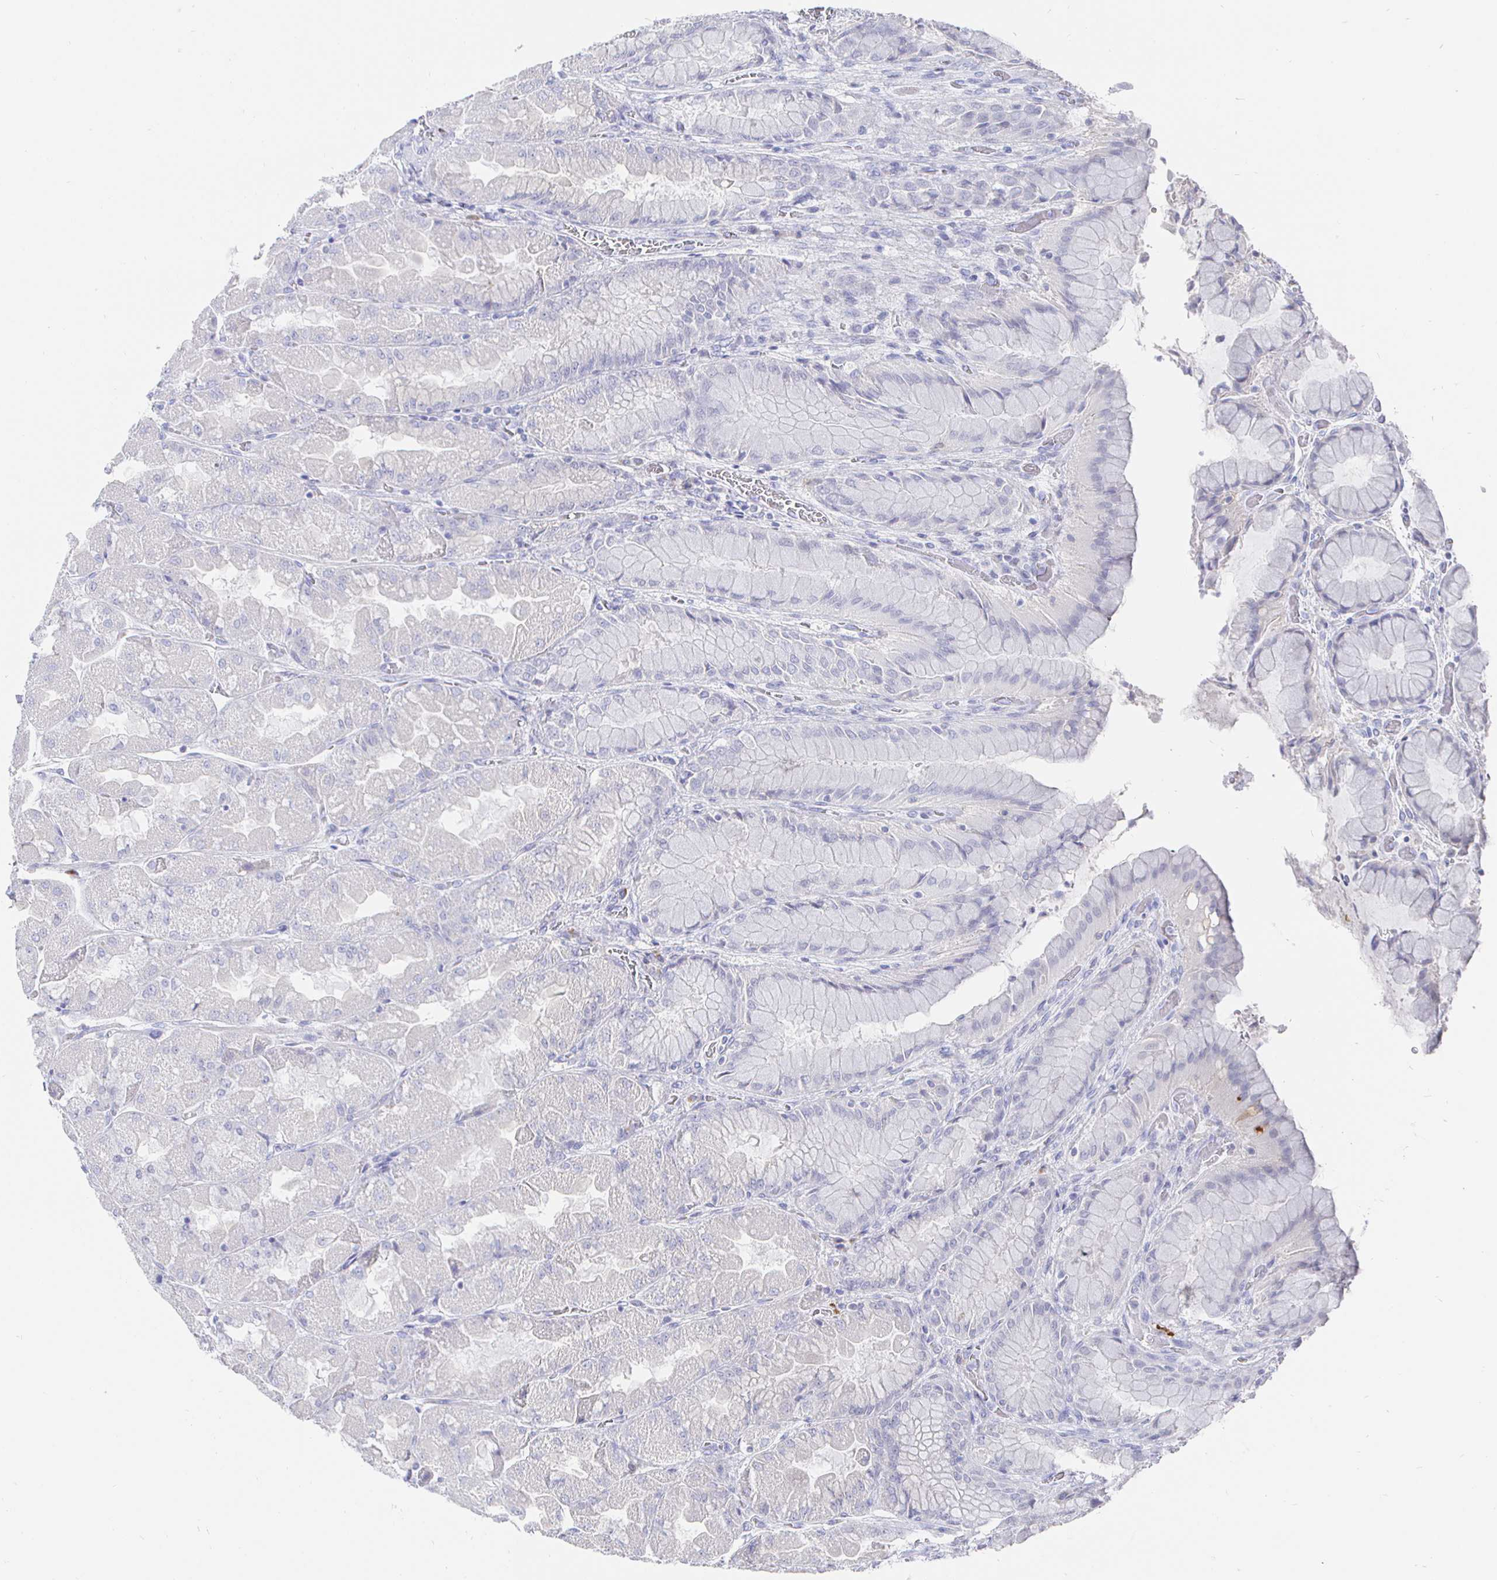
{"staining": {"intensity": "negative", "quantity": "none", "location": "none"}, "tissue": "stomach", "cell_type": "Glandular cells", "image_type": "normal", "snomed": [{"axis": "morphology", "description": "Normal tissue, NOS"}, {"axis": "topography", "description": "Stomach"}], "caption": "Micrograph shows no significant protein positivity in glandular cells of unremarkable stomach.", "gene": "LRRC23", "patient": {"sex": "female", "age": 61}}